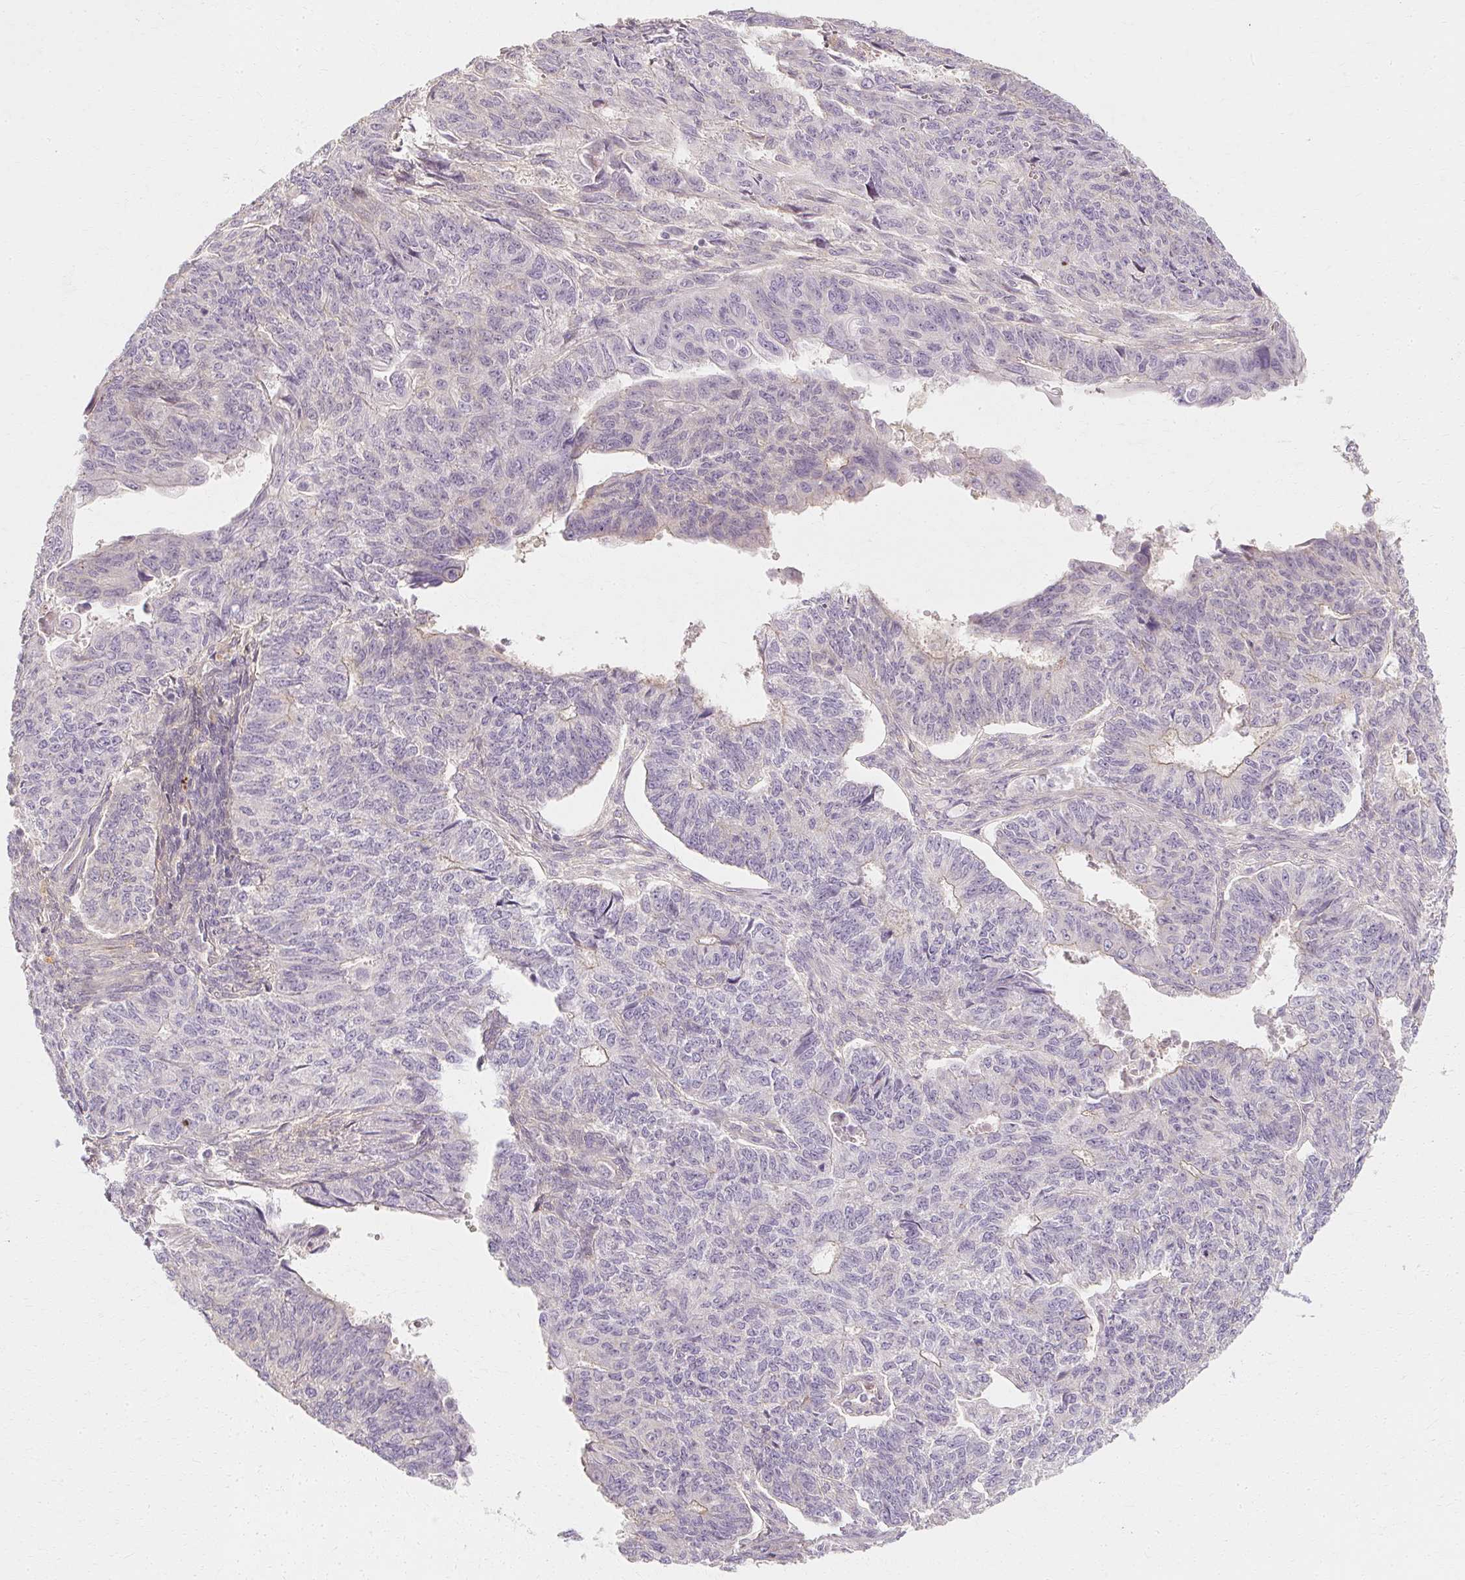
{"staining": {"intensity": "negative", "quantity": "none", "location": "none"}, "tissue": "endometrial cancer", "cell_type": "Tumor cells", "image_type": "cancer", "snomed": [{"axis": "morphology", "description": "Adenocarcinoma, NOS"}, {"axis": "topography", "description": "Endometrium"}], "caption": "A photomicrograph of human endometrial cancer (adenocarcinoma) is negative for staining in tumor cells.", "gene": "GNAQ", "patient": {"sex": "female", "age": 32}}